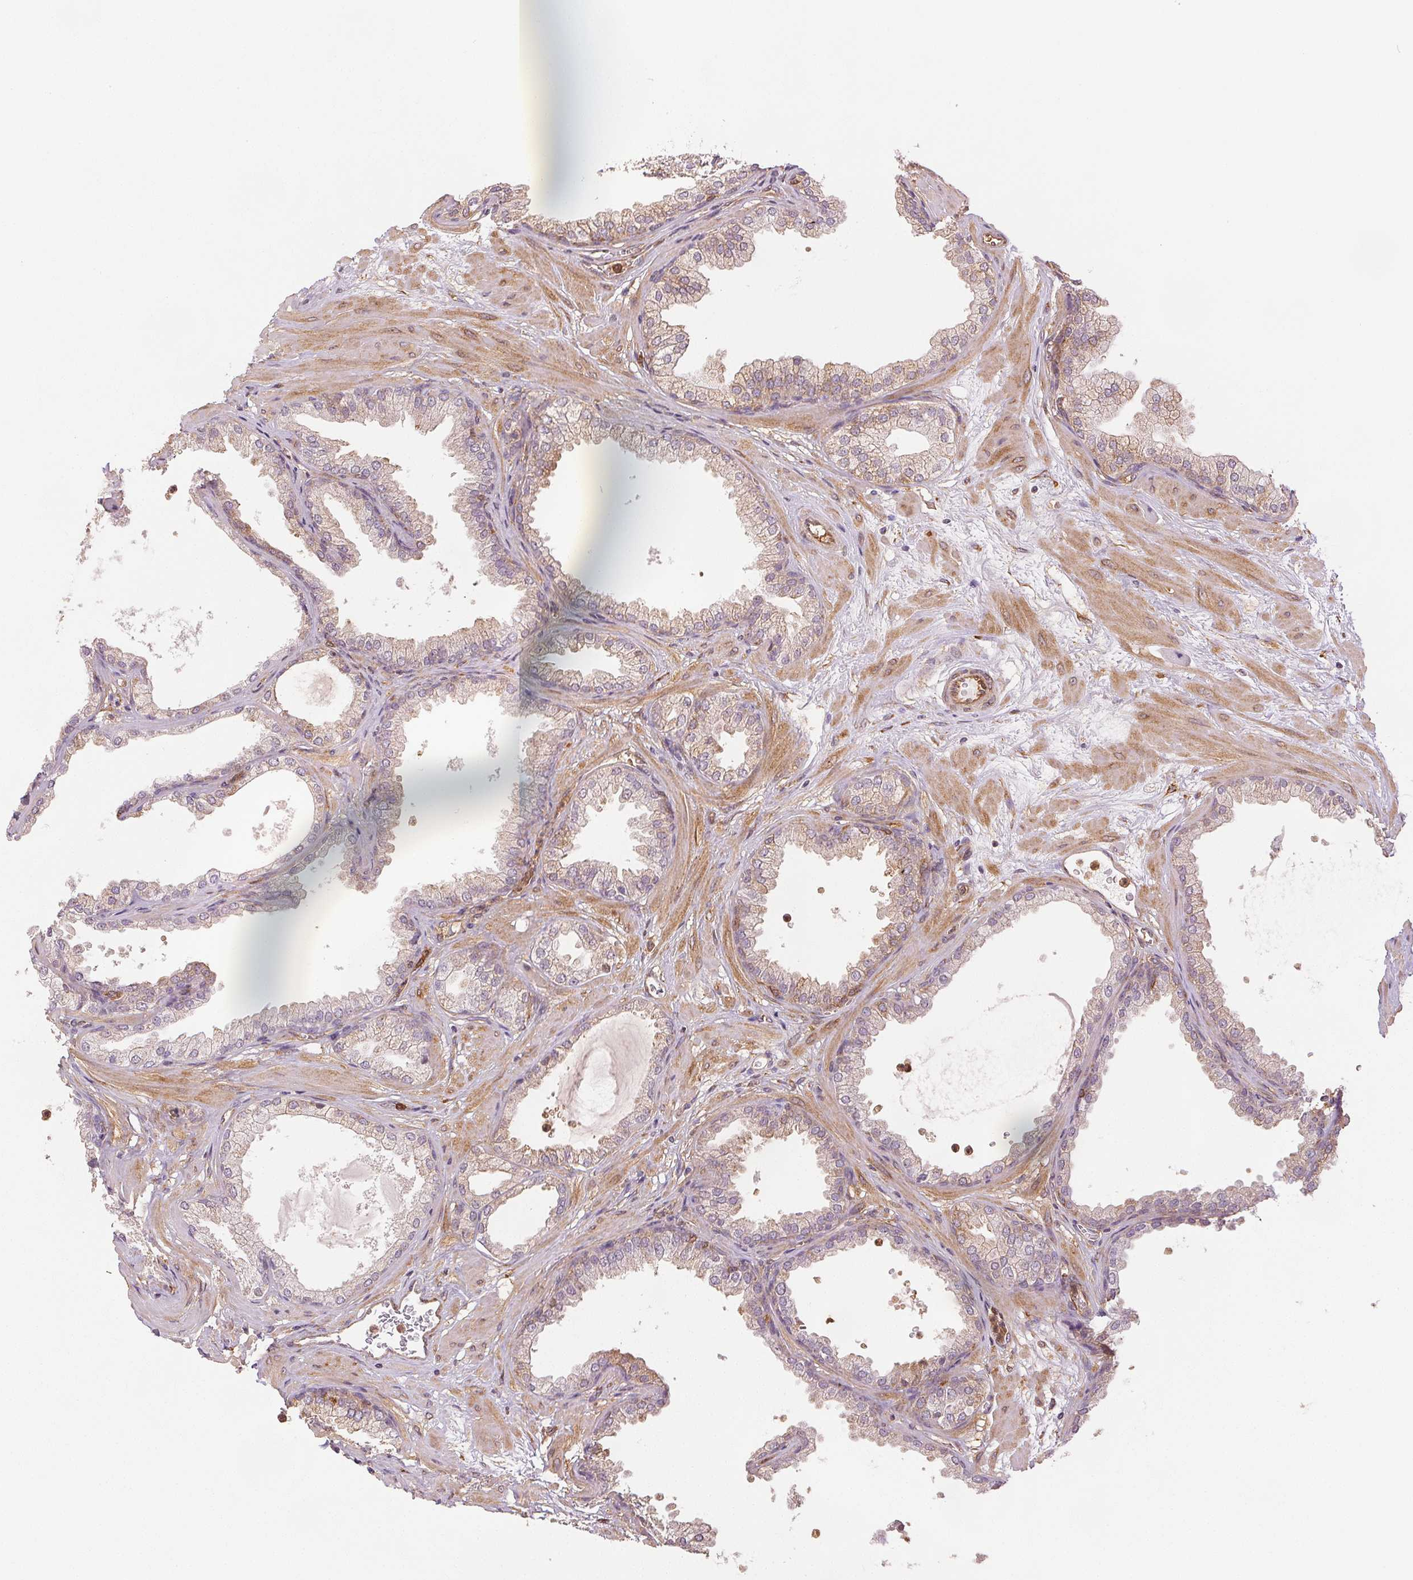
{"staining": {"intensity": "moderate", "quantity": "25%-75%", "location": "cytoplasmic/membranous"}, "tissue": "prostate", "cell_type": "Glandular cells", "image_type": "normal", "snomed": [{"axis": "morphology", "description": "Normal tissue, NOS"}, {"axis": "topography", "description": "Prostate"}], "caption": "Immunohistochemical staining of unremarkable prostate demonstrates 25%-75% levels of moderate cytoplasmic/membranous protein staining in approximately 25%-75% of glandular cells. (IHC, brightfield microscopy, high magnification).", "gene": "DIAPH2", "patient": {"sex": "male", "age": 37}}